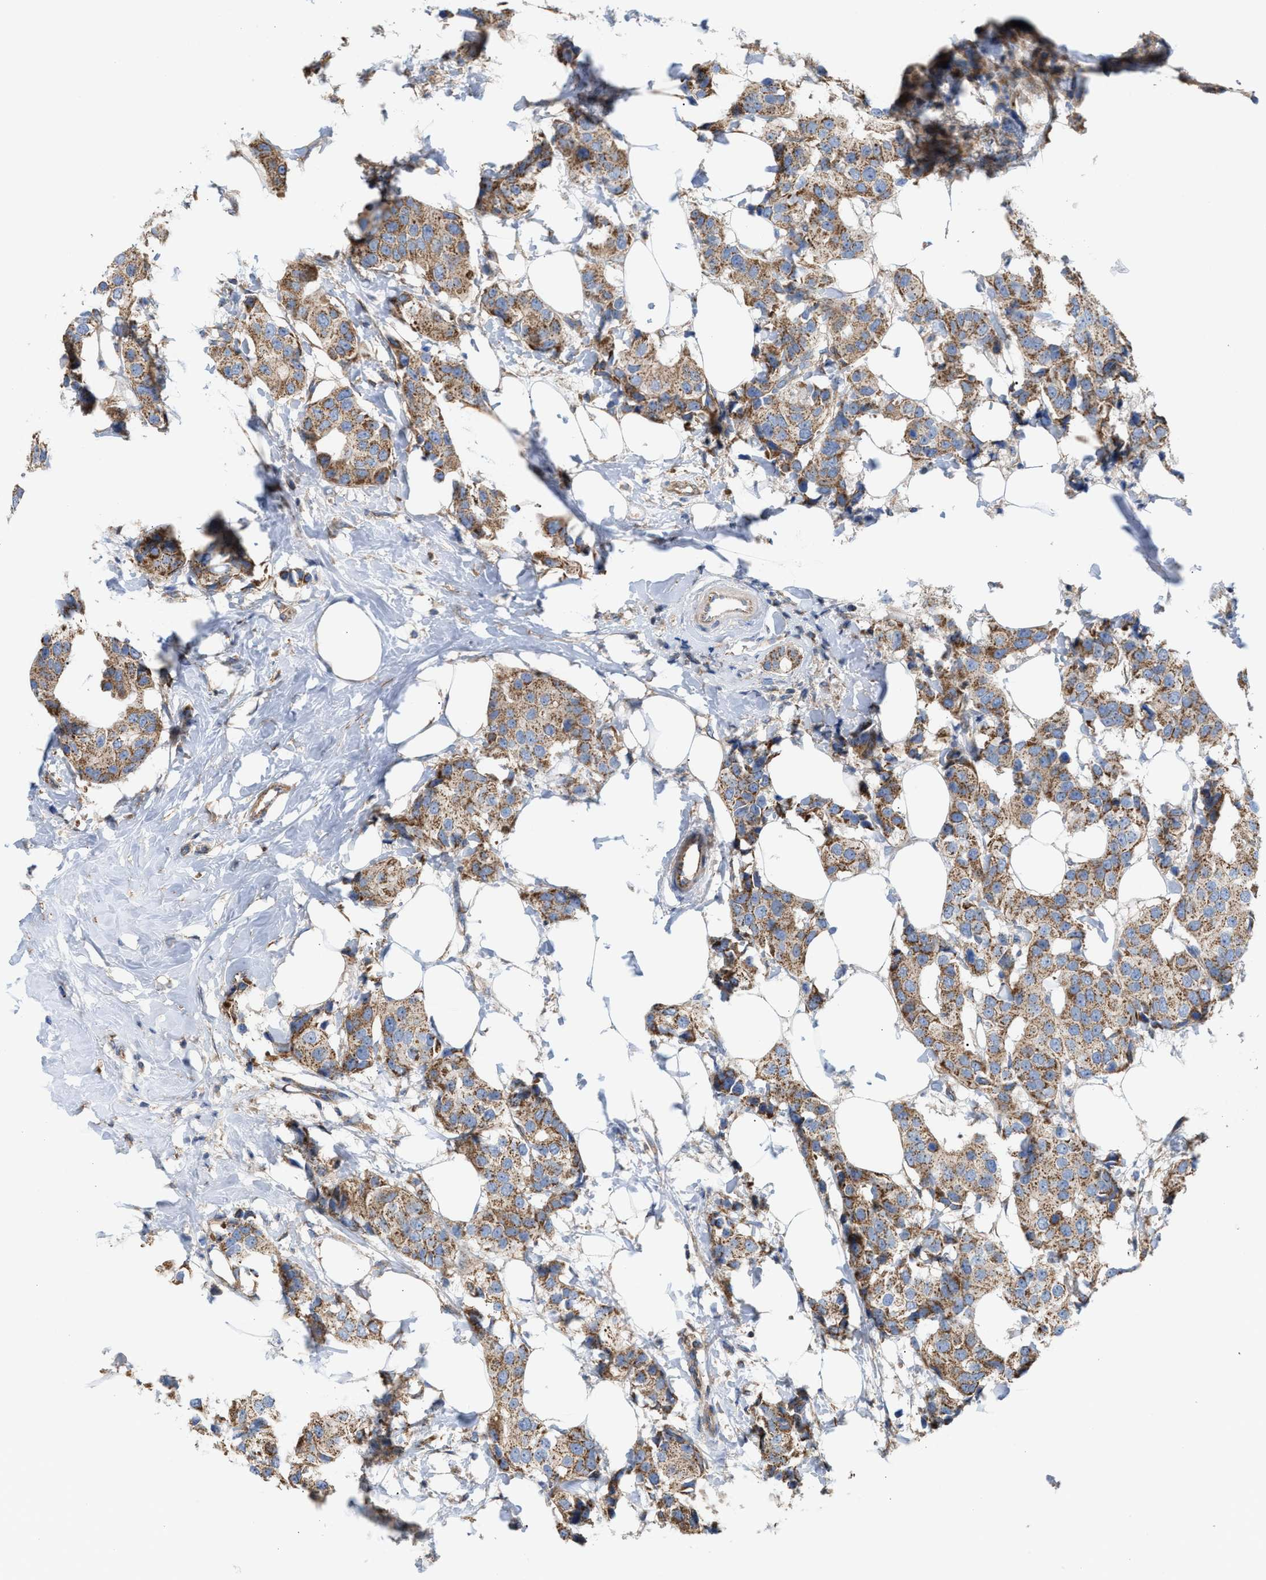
{"staining": {"intensity": "moderate", "quantity": ">75%", "location": "cytoplasmic/membranous"}, "tissue": "breast cancer", "cell_type": "Tumor cells", "image_type": "cancer", "snomed": [{"axis": "morphology", "description": "Normal tissue, NOS"}, {"axis": "morphology", "description": "Duct carcinoma"}, {"axis": "topography", "description": "Breast"}], "caption": "Immunohistochemistry (IHC) (DAB) staining of breast cancer (intraductal carcinoma) shows moderate cytoplasmic/membranous protein expression in approximately >75% of tumor cells.", "gene": "OXSM", "patient": {"sex": "female", "age": 39}}